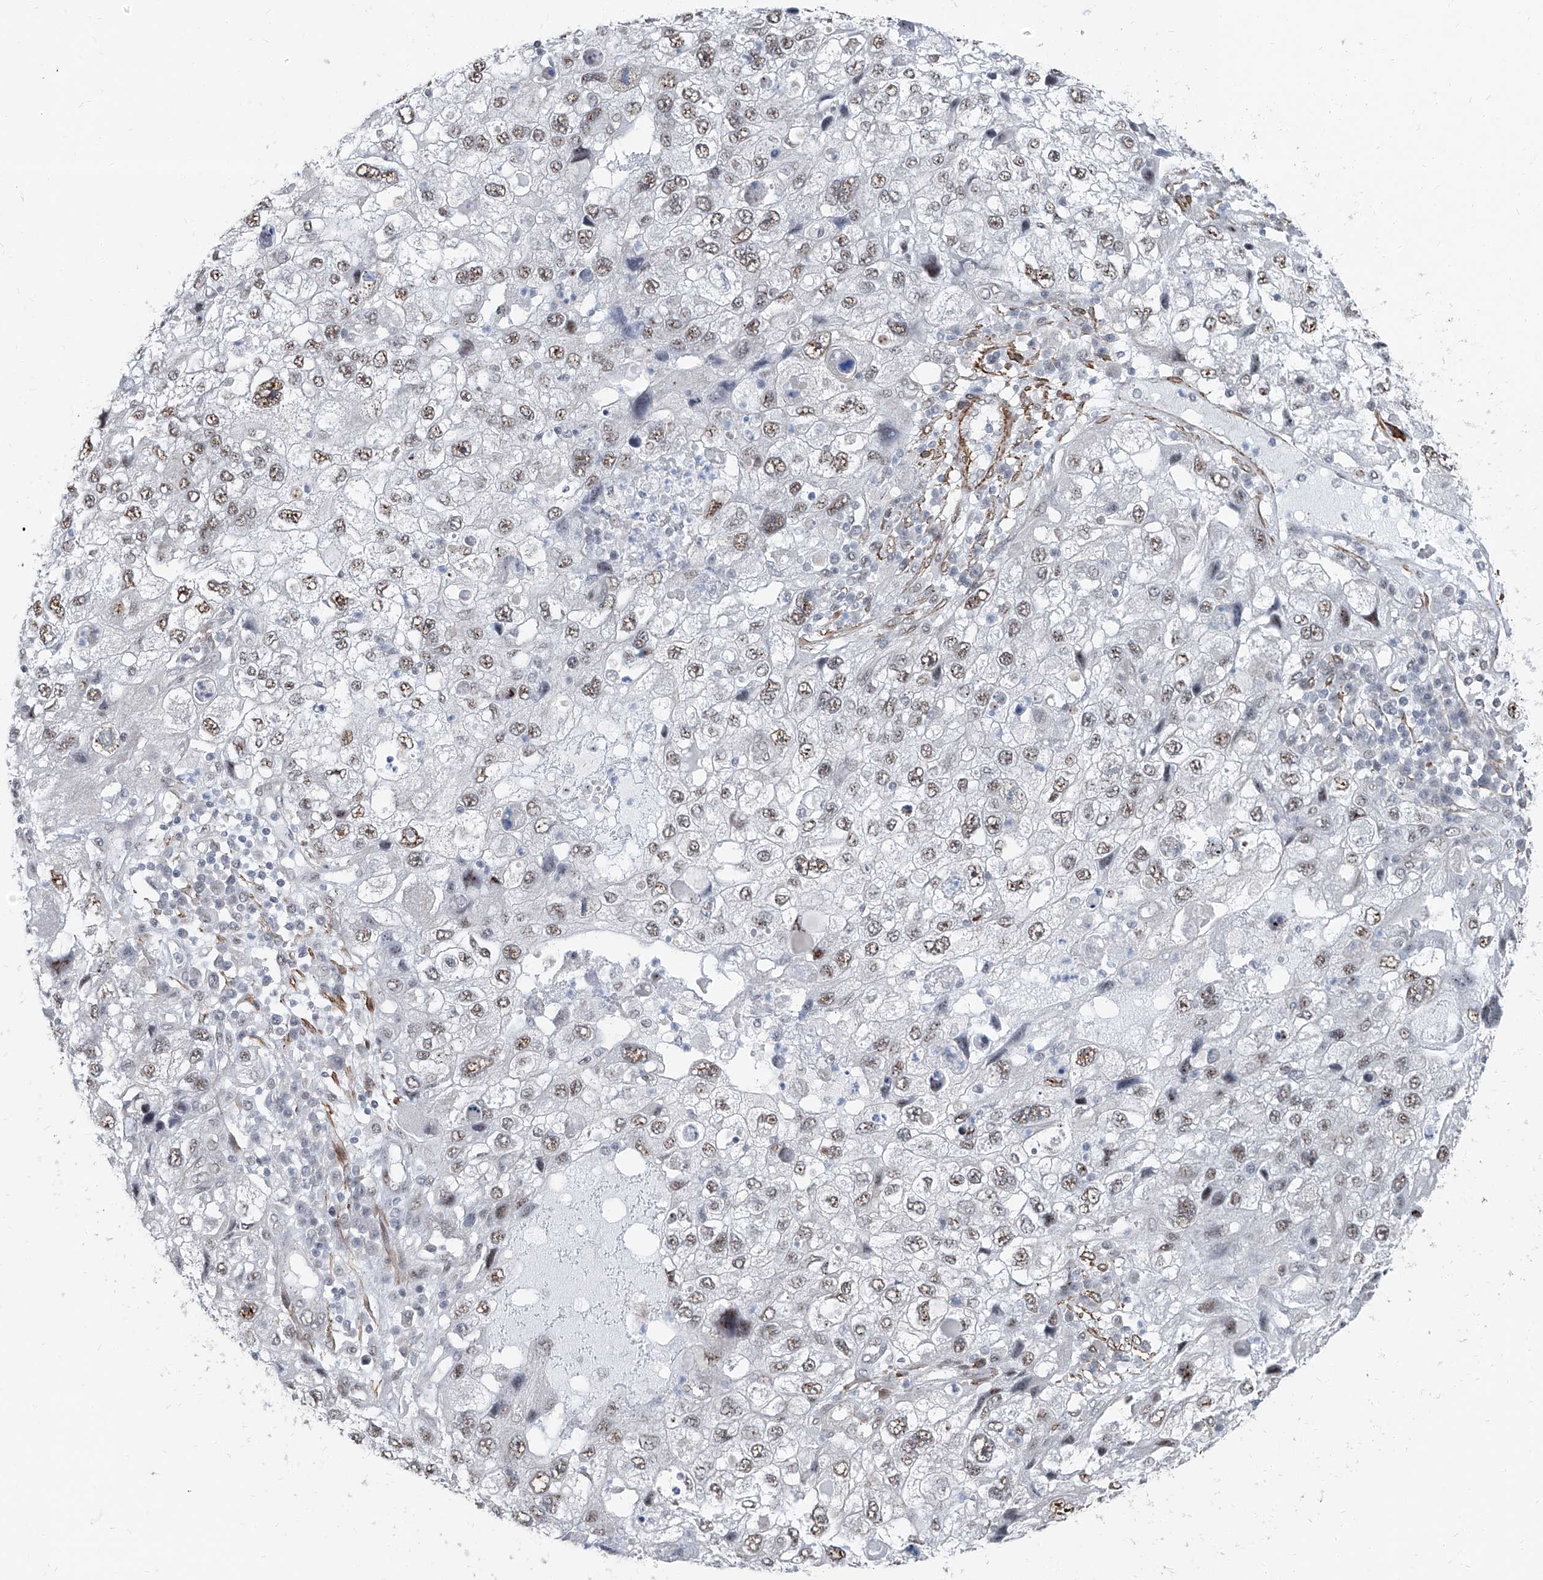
{"staining": {"intensity": "weak", "quantity": ">75%", "location": "nuclear"}, "tissue": "endometrial cancer", "cell_type": "Tumor cells", "image_type": "cancer", "snomed": [{"axis": "morphology", "description": "Adenocarcinoma, NOS"}, {"axis": "topography", "description": "Endometrium"}], "caption": "Immunohistochemical staining of endometrial cancer exhibits low levels of weak nuclear expression in about >75% of tumor cells.", "gene": "TXLNB", "patient": {"sex": "female", "age": 49}}